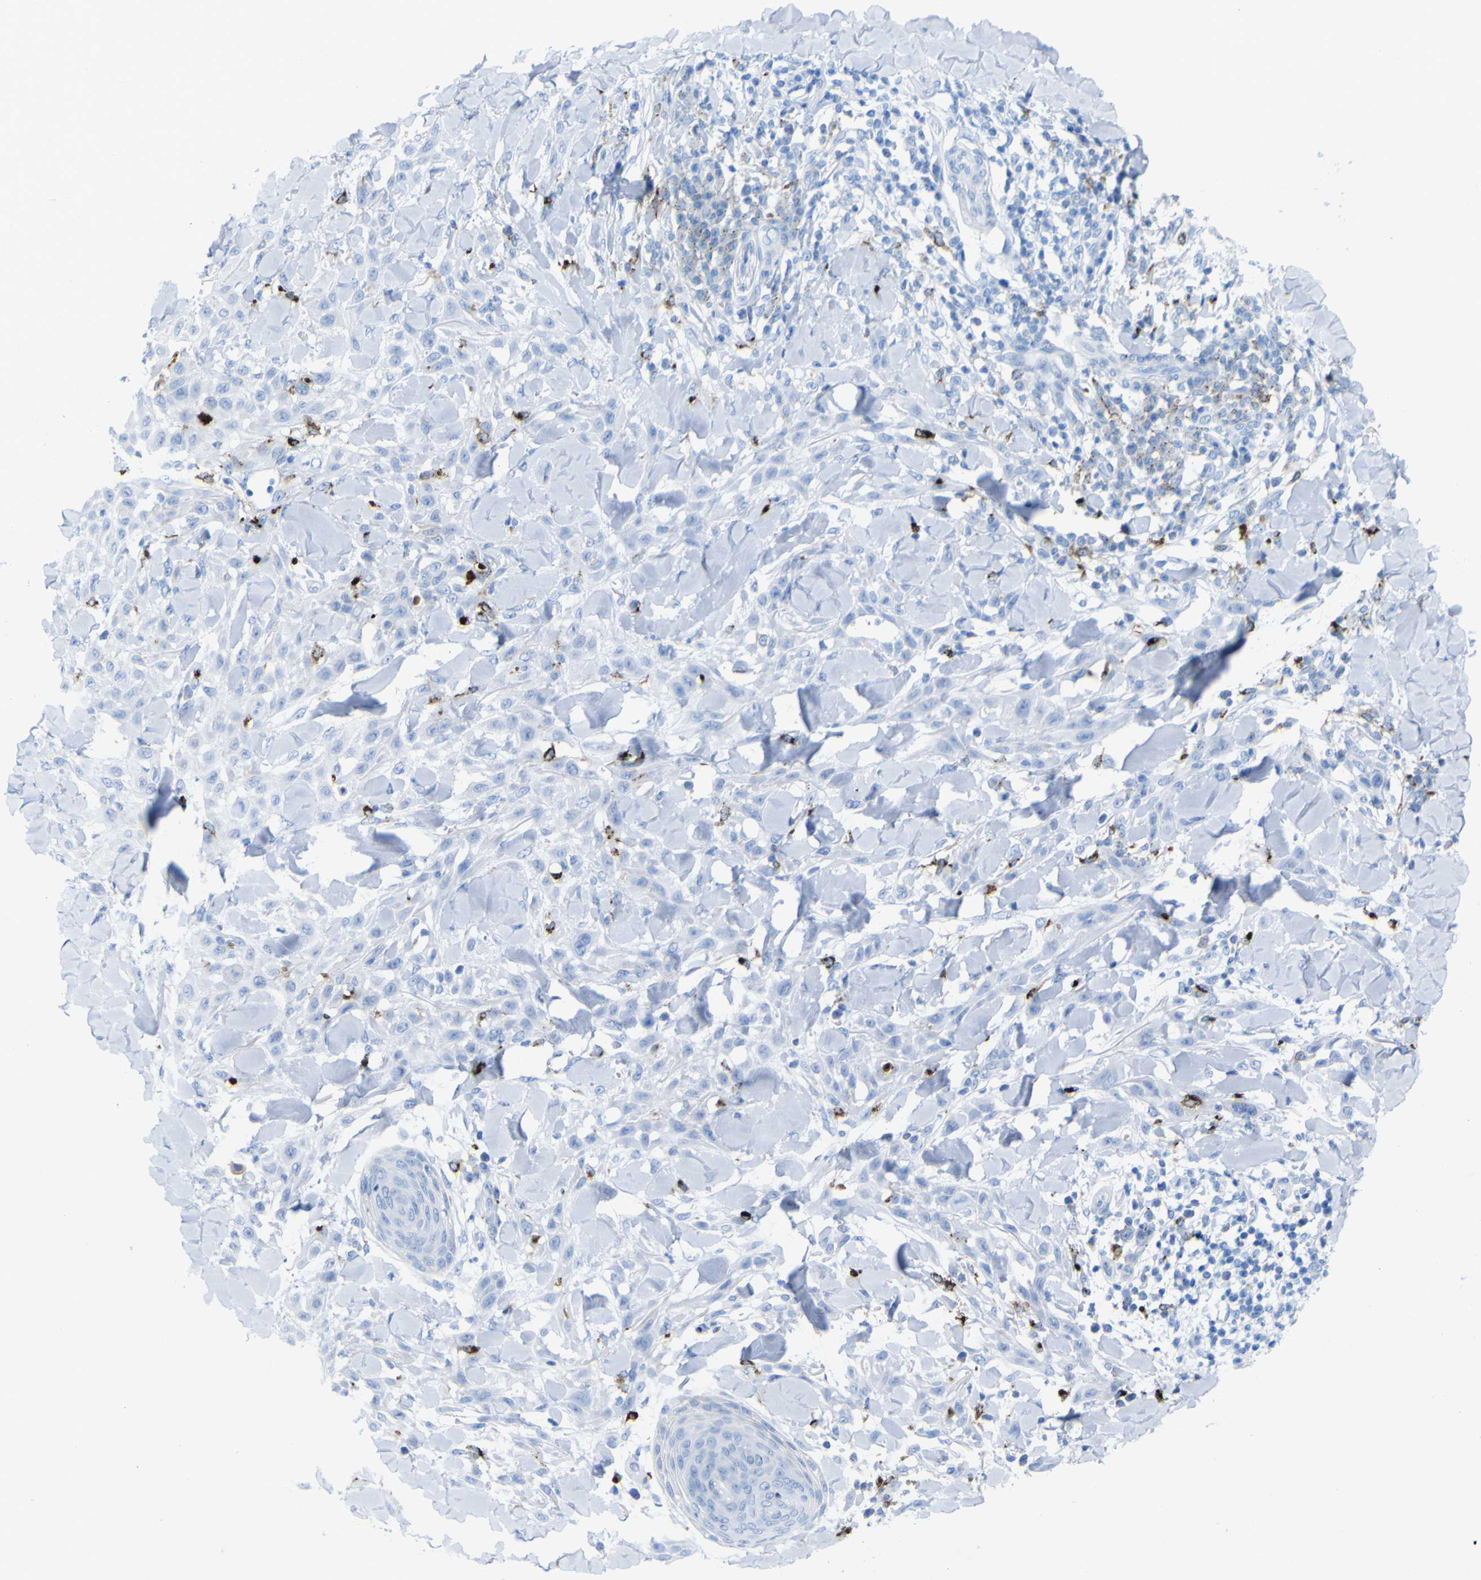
{"staining": {"intensity": "negative", "quantity": "none", "location": "none"}, "tissue": "skin cancer", "cell_type": "Tumor cells", "image_type": "cancer", "snomed": [{"axis": "morphology", "description": "Squamous cell carcinoma, NOS"}, {"axis": "topography", "description": "Skin"}], "caption": "There is no significant positivity in tumor cells of skin cancer.", "gene": "PLD3", "patient": {"sex": "male", "age": 24}}